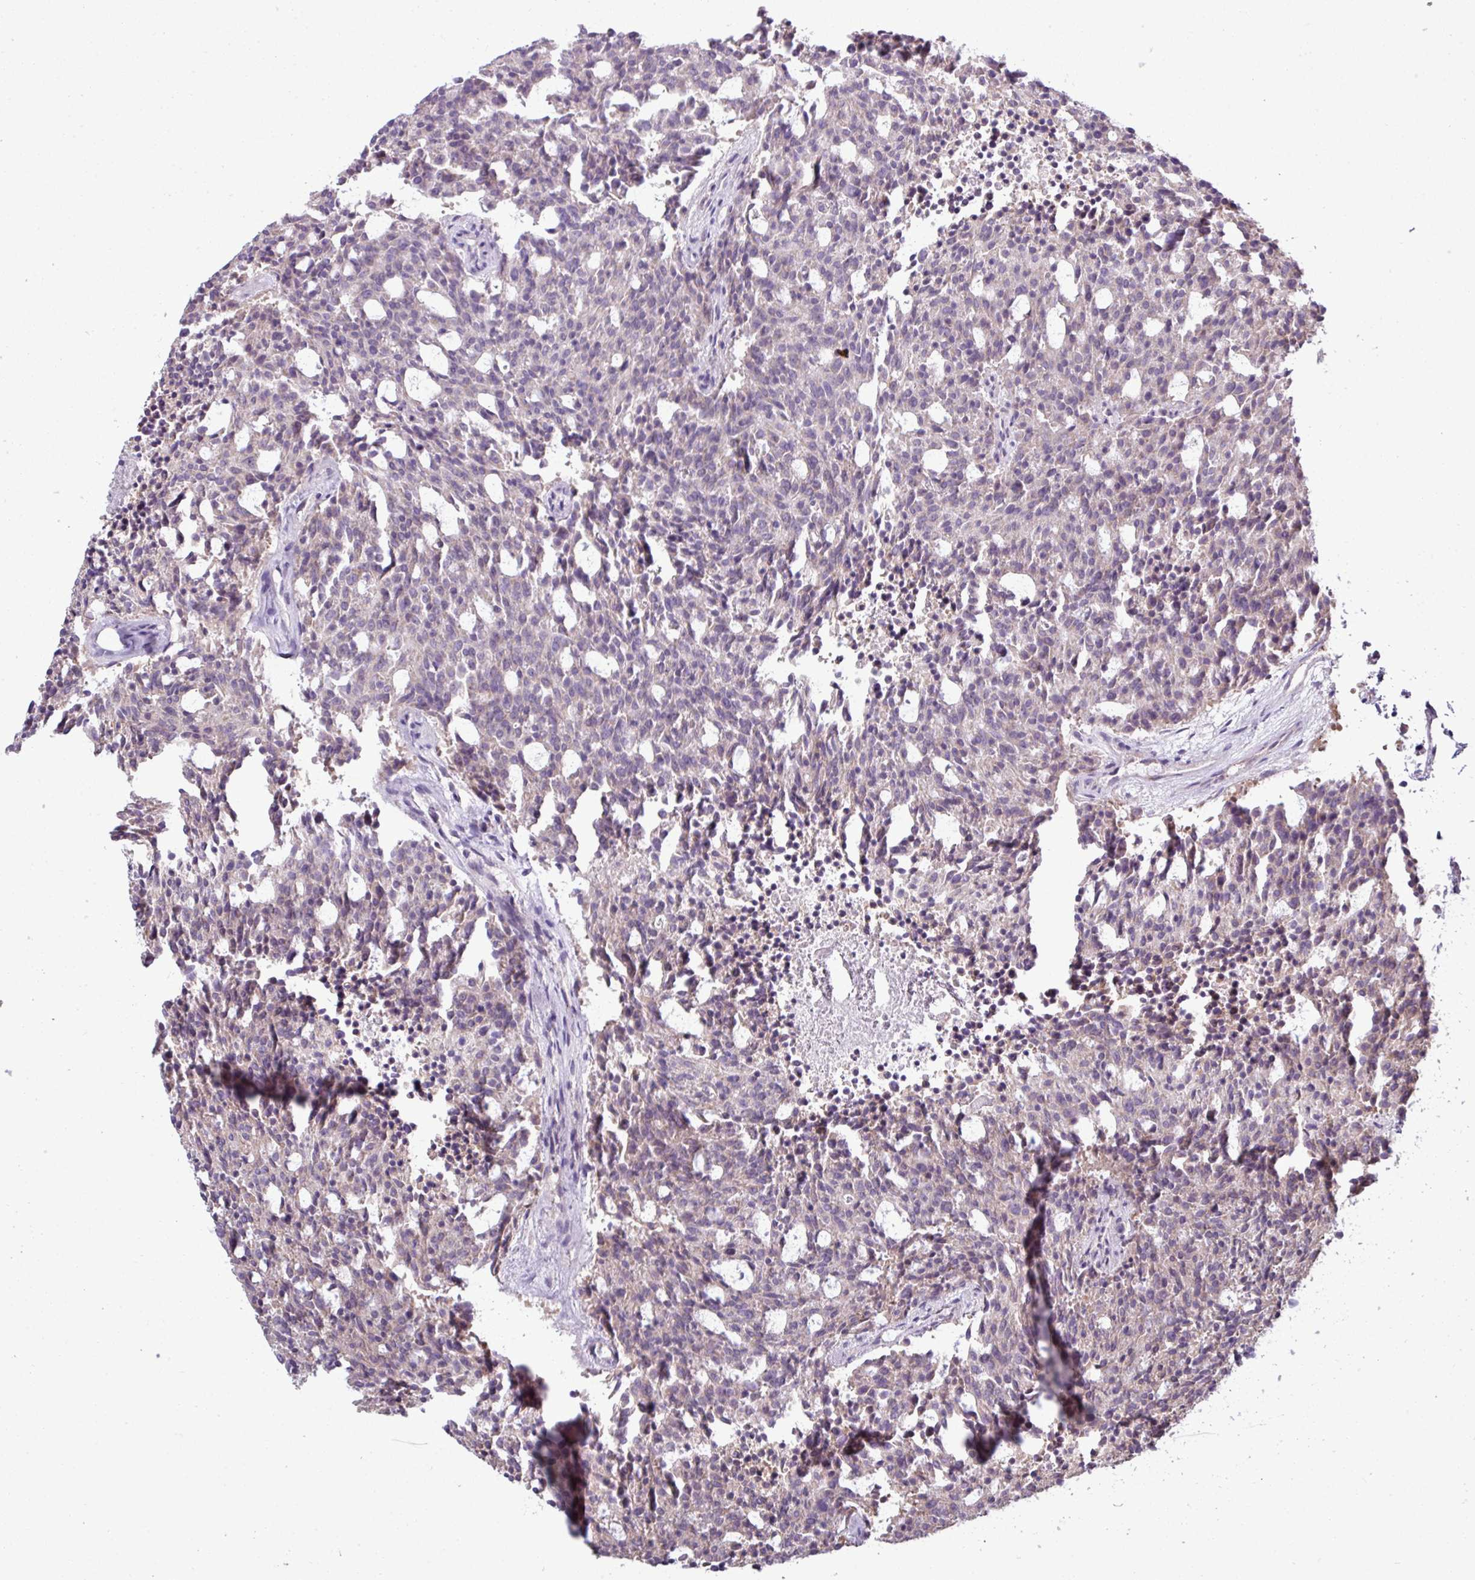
{"staining": {"intensity": "weak", "quantity": "<25%", "location": "cytoplasmic/membranous"}, "tissue": "carcinoid", "cell_type": "Tumor cells", "image_type": "cancer", "snomed": [{"axis": "morphology", "description": "Carcinoid, malignant, NOS"}, {"axis": "topography", "description": "Pancreas"}], "caption": "Immunohistochemistry of human carcinoid demonstrates no positivity in tumor cells.", "gene": "AGAP5", "patient": {"sex": "female", "age": 54}}